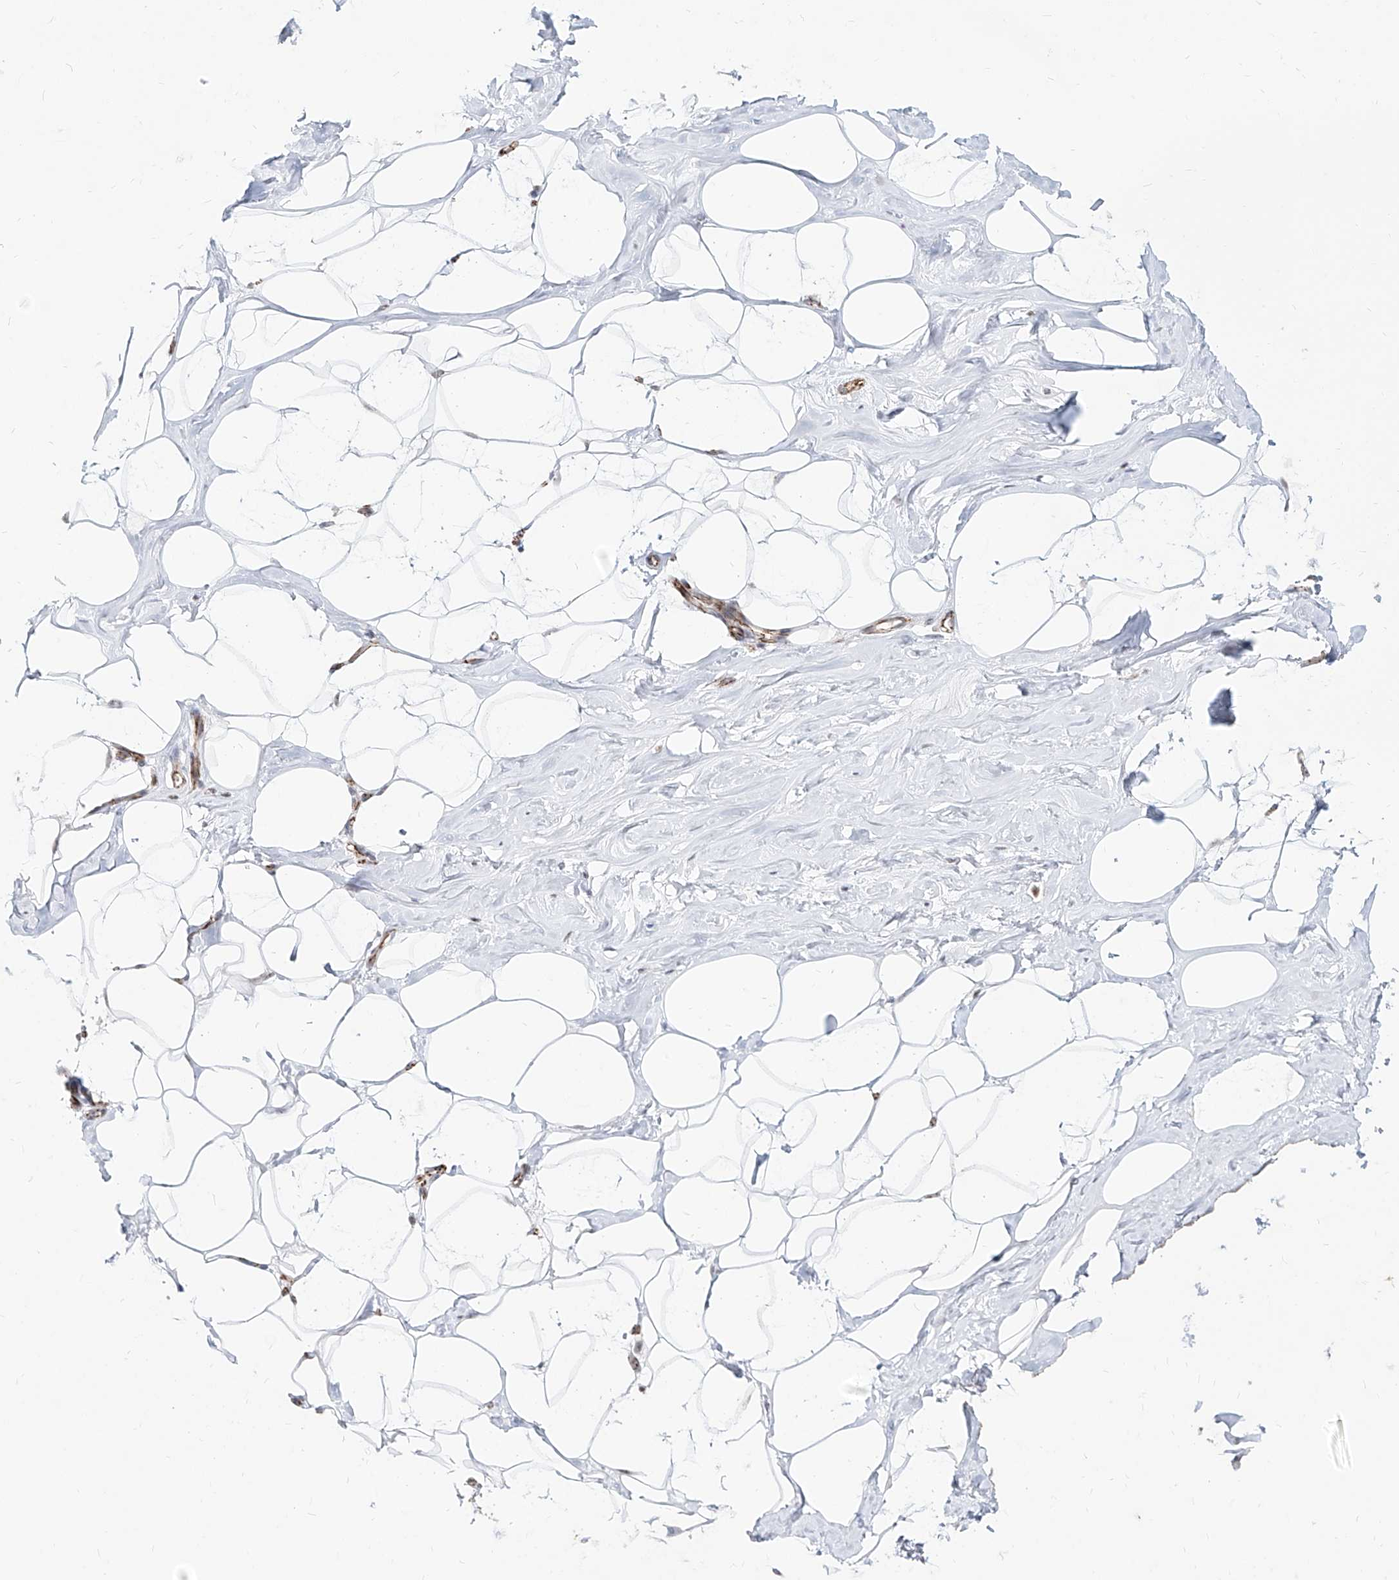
{"staining": {"intensity": "negative", "quantity": "none", "location": "none"}, "tissue": "adipose tissue", "cell_type": "Adipocytes", "image_type": "normal", "snomed": [{"axis": "morphology", "description": "Normal tissue, NOS"}, {"axis": "morphology", "description": "Fibrosis, NOS"}, {"axis": "topography", "description": "Breast"}, {"axis": "topography", "description": "Adipose tissue"}], "caption": "This is a image of immunohistochemistry (IHC) staining of unremarkable adipose tissue, which shows no positivity in adipocytes. (DAB IHC visualized using brightfield microscopy, high magnification).", "gene": "ZNF710", "patient": {"sex": "female", "age": 39}}